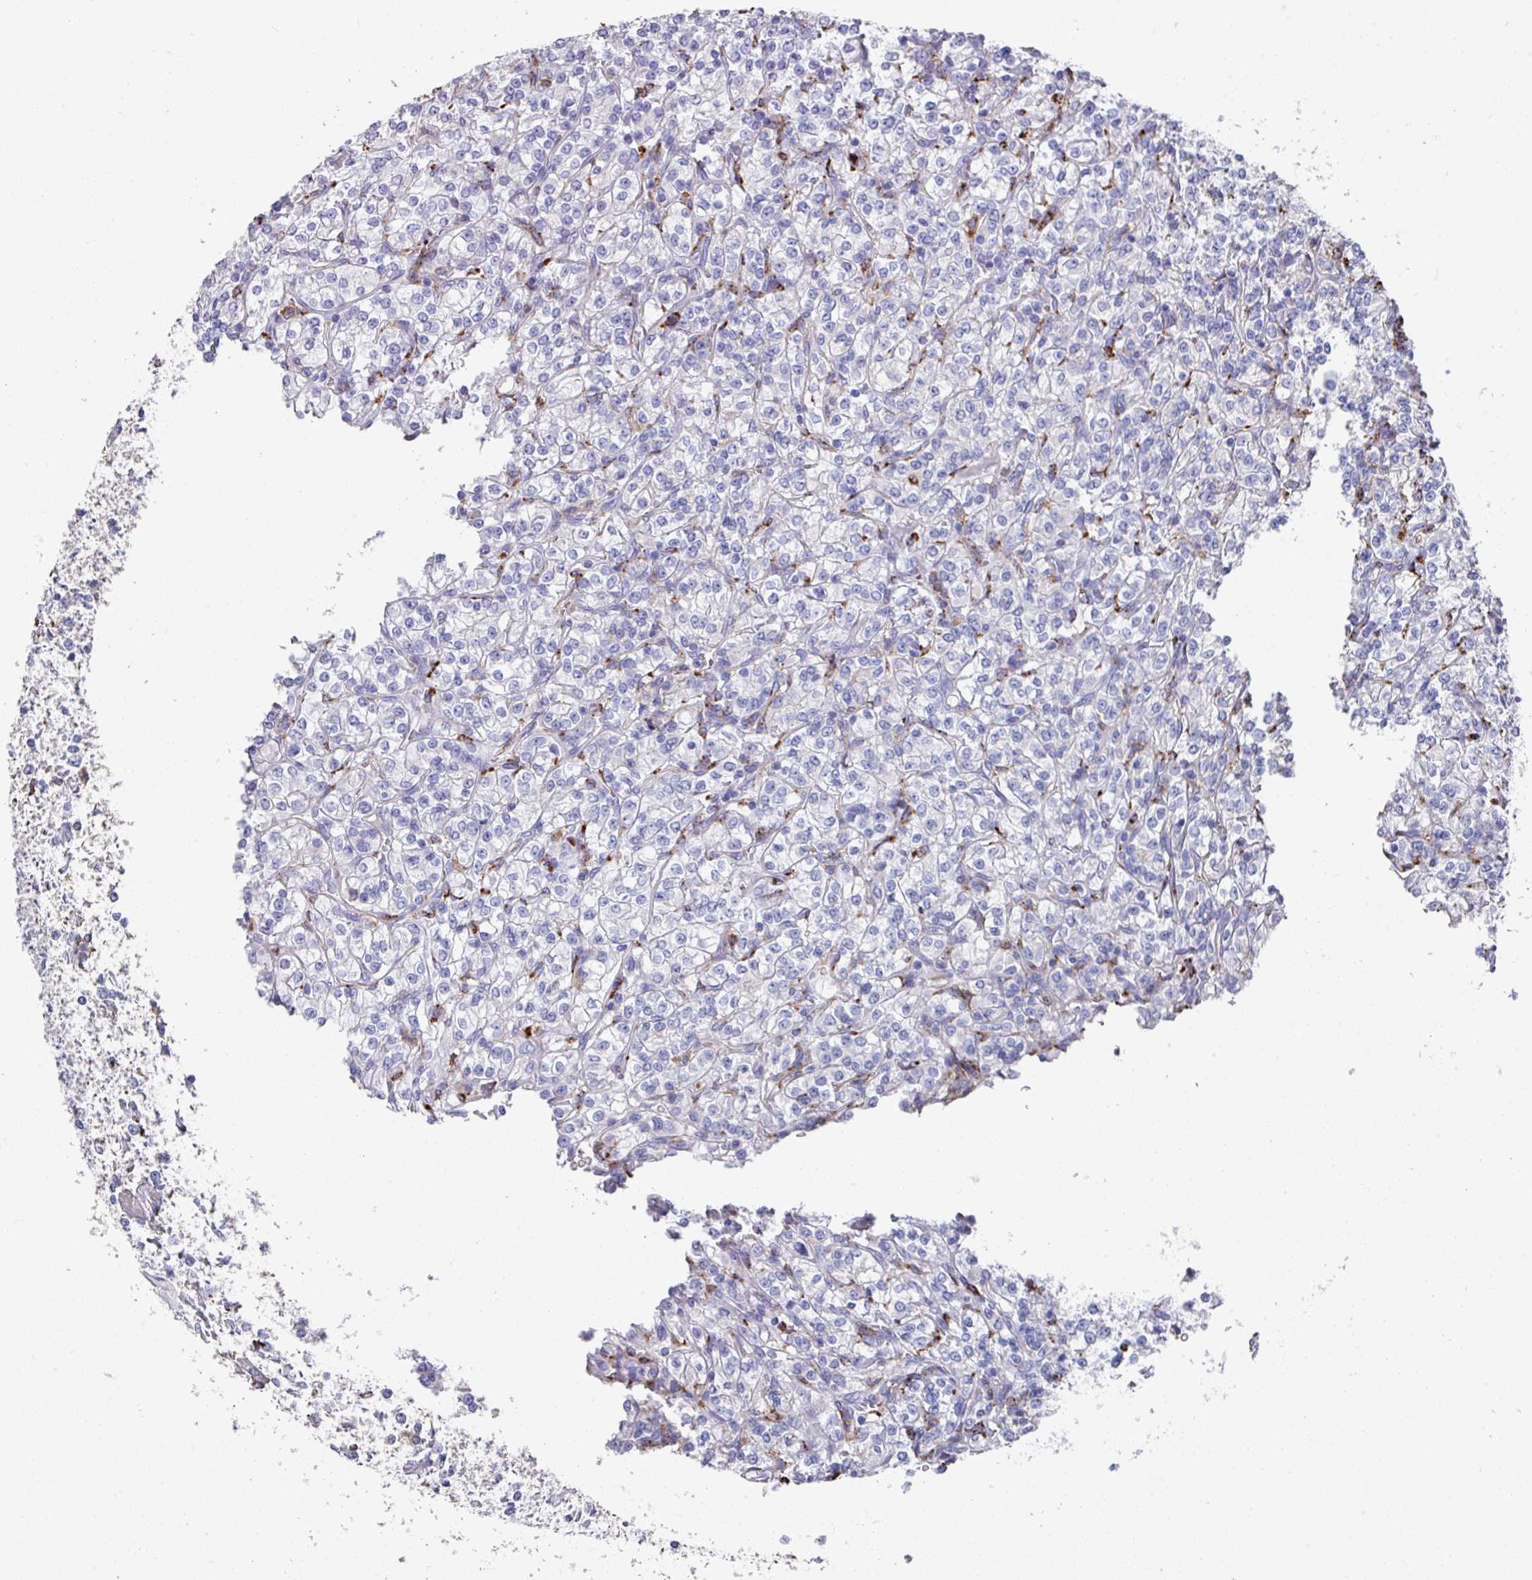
{"staining": {"intensity": "negative", "quantity": "none", "location": "none"}, "tissue": "renal cancer", "cell_type": "Tumor cells", "image_type": "cancer", "snomed": [{"axis": "morphology", "description": "Adenocarcinoma, NOS"}, {"axis": "topography", "description": "Kidney"}], "caption": "IHC photomicrograph of neoplastic tissue: human renal cancer stained with DAB (3,3'-diaminobenzidine) shows no significant protein positivity in tumor cells. Nuclei are stained in blue.", "gene": "CPVL", "patient": {"sex": "male", "age": 77}}